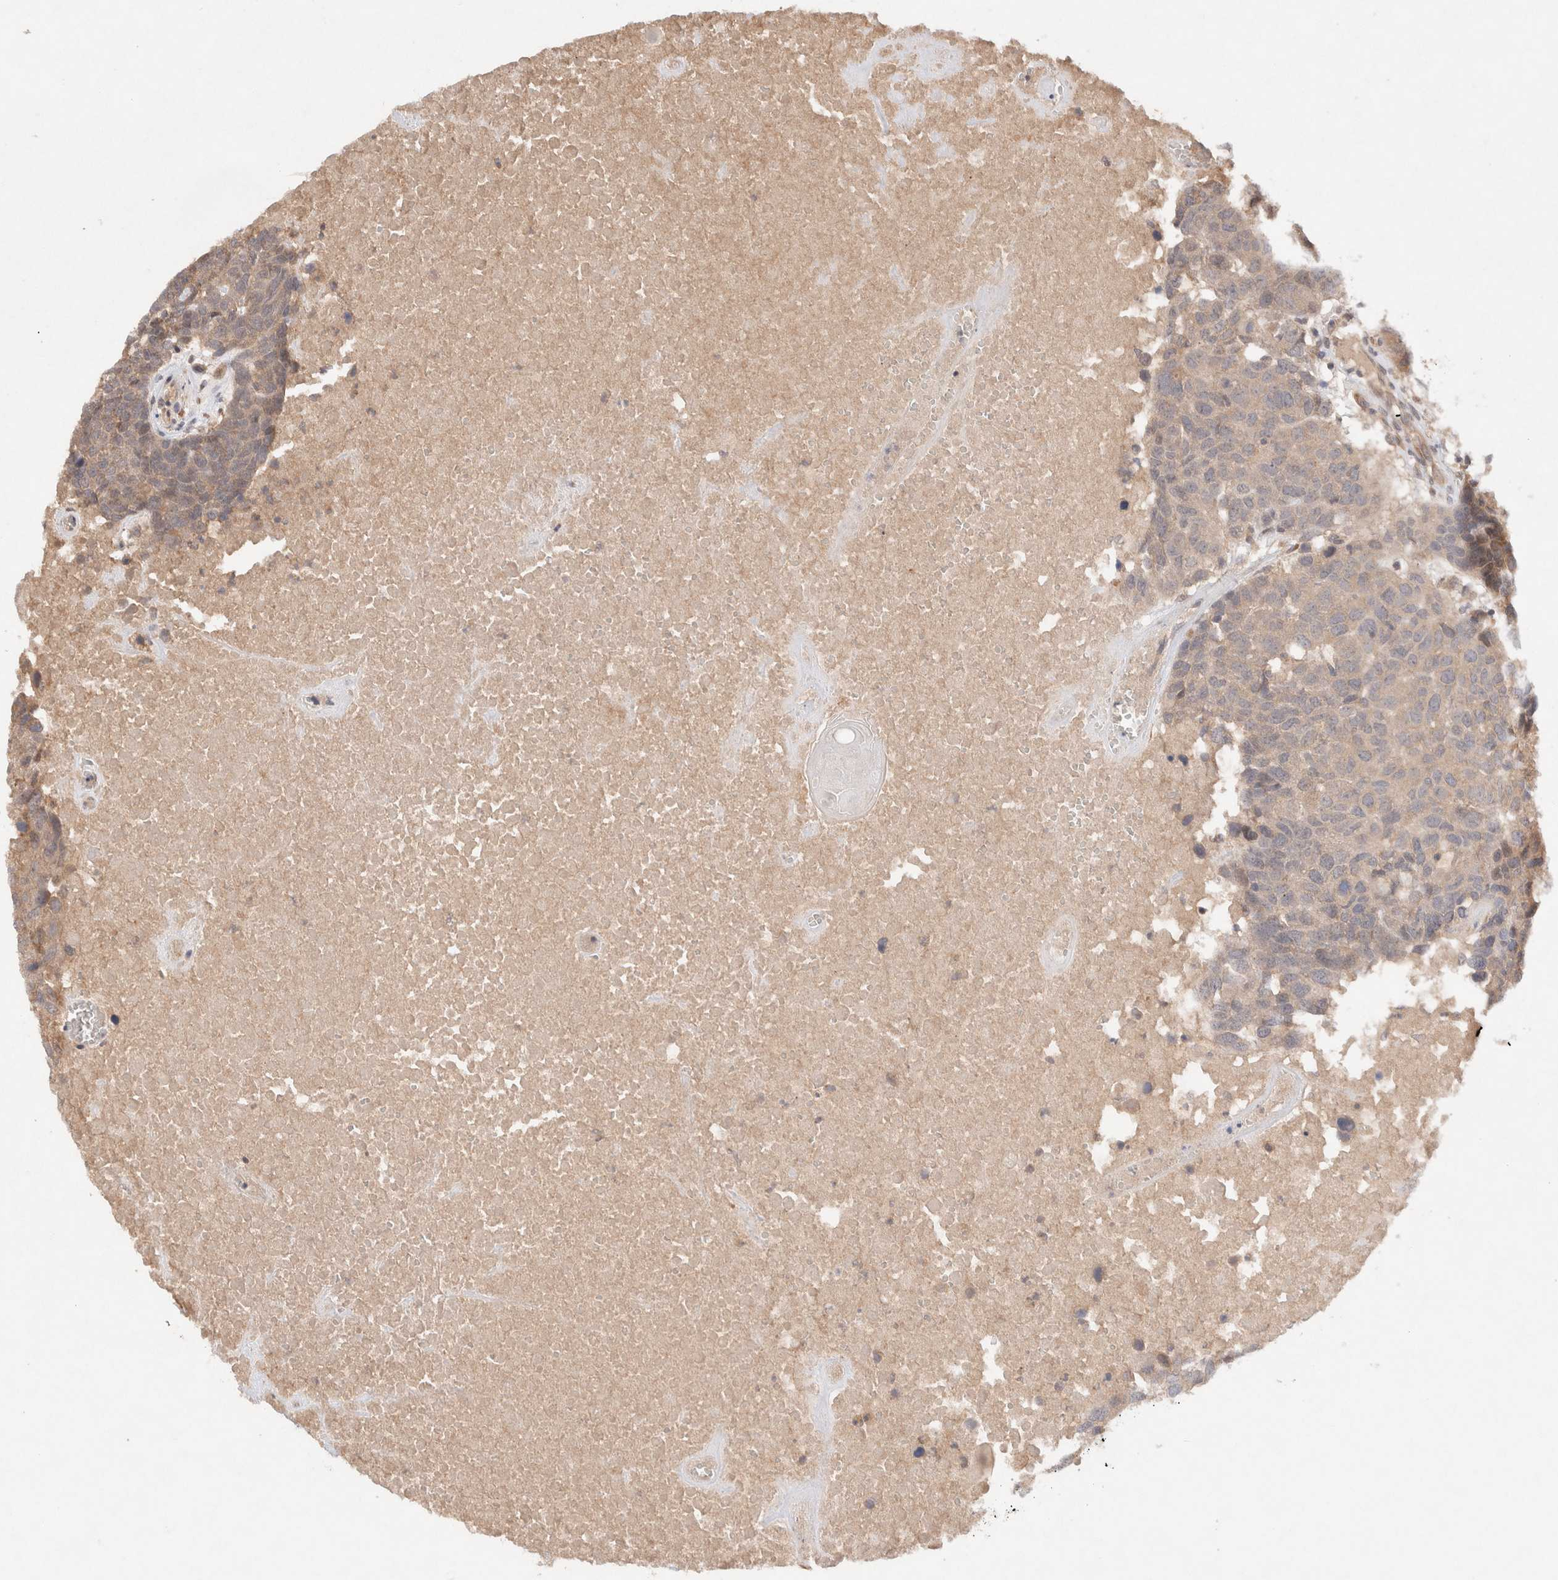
{"staining": {"intensity": "weak", "quantity": "25%-75%", "location": "cytoplasmic/membranous"}, "tissue": "head and neck cancer", "cell_type": "Tumor cells", "image_type": "cancer", "snomed": [{"axis": "morphology", "description": "Squamous cell carcinoma, NOS"}, {"axis": "topography", "description": "Head-Neck"}], "caption": "Head and neck cancer stained with a protein marker reveals weak staining in tumor cells.", "gene": "KLHL20", "patient": {"sex": "male", "age": 66}}